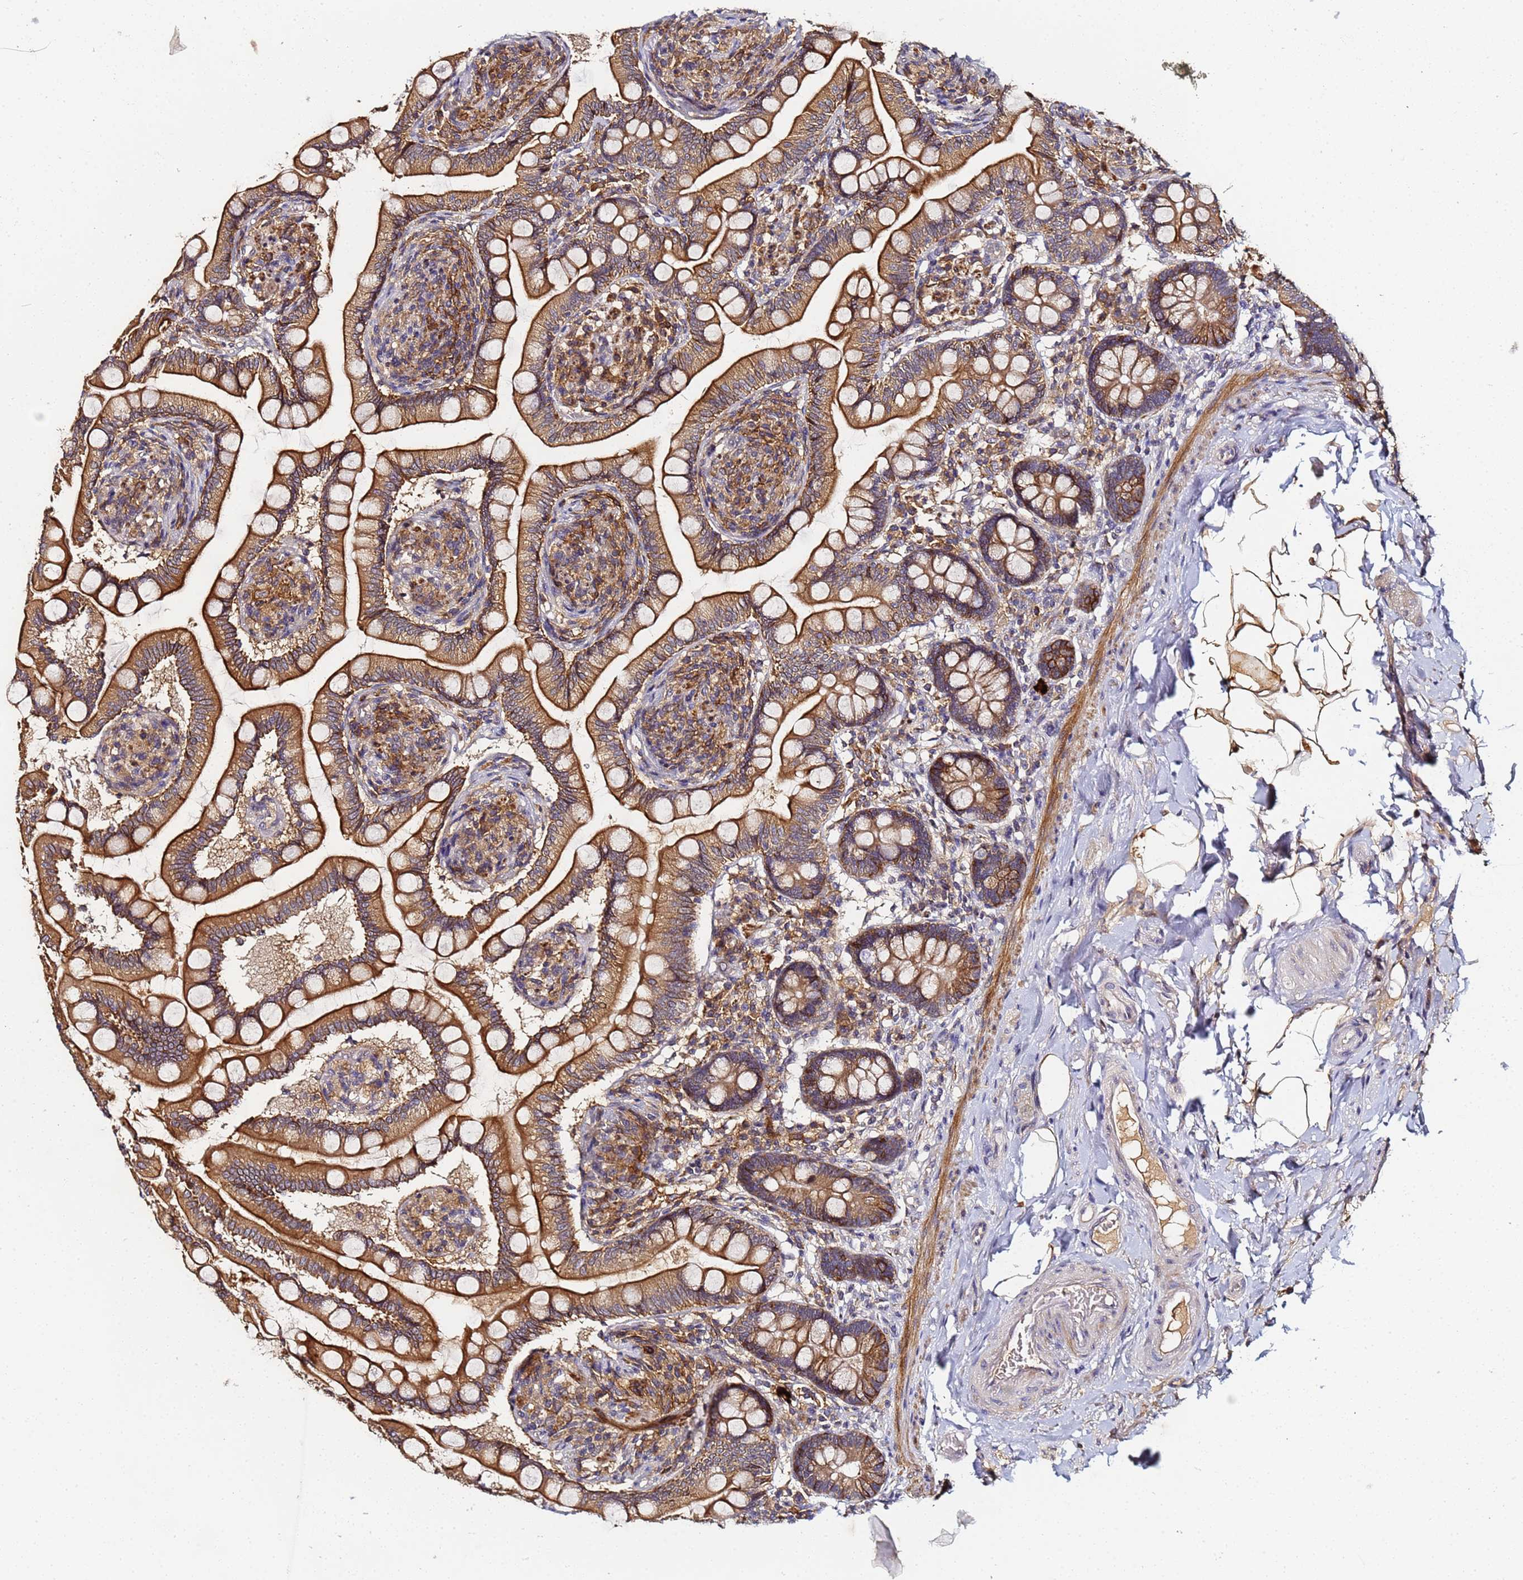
{"staining": {"intensity": "moderate", "quantity": ">75%", "location": "cytoplasmic/membranous"}, "tissue": "small intestine", "cell_type": "Glandular cells", "image_type": "normal", "snomed": [{"axis": "morphology", "description": "Normal tissue, NOS"}, {"axis": "topography", "description": "Small intestine"}], "caption": "Immunohistochemistry (IHC) (DAB (3,3'-diaminobenzidine)) staining of benign human small intestine displays moderate cytoplasmic/membranous protein staining in about >75% of glandular cells. (DAB IHC, brown staining for protein, blue staining for nuclei).", "gene": "LRRC69", "patient": {"sex": "female", "age": 64}}